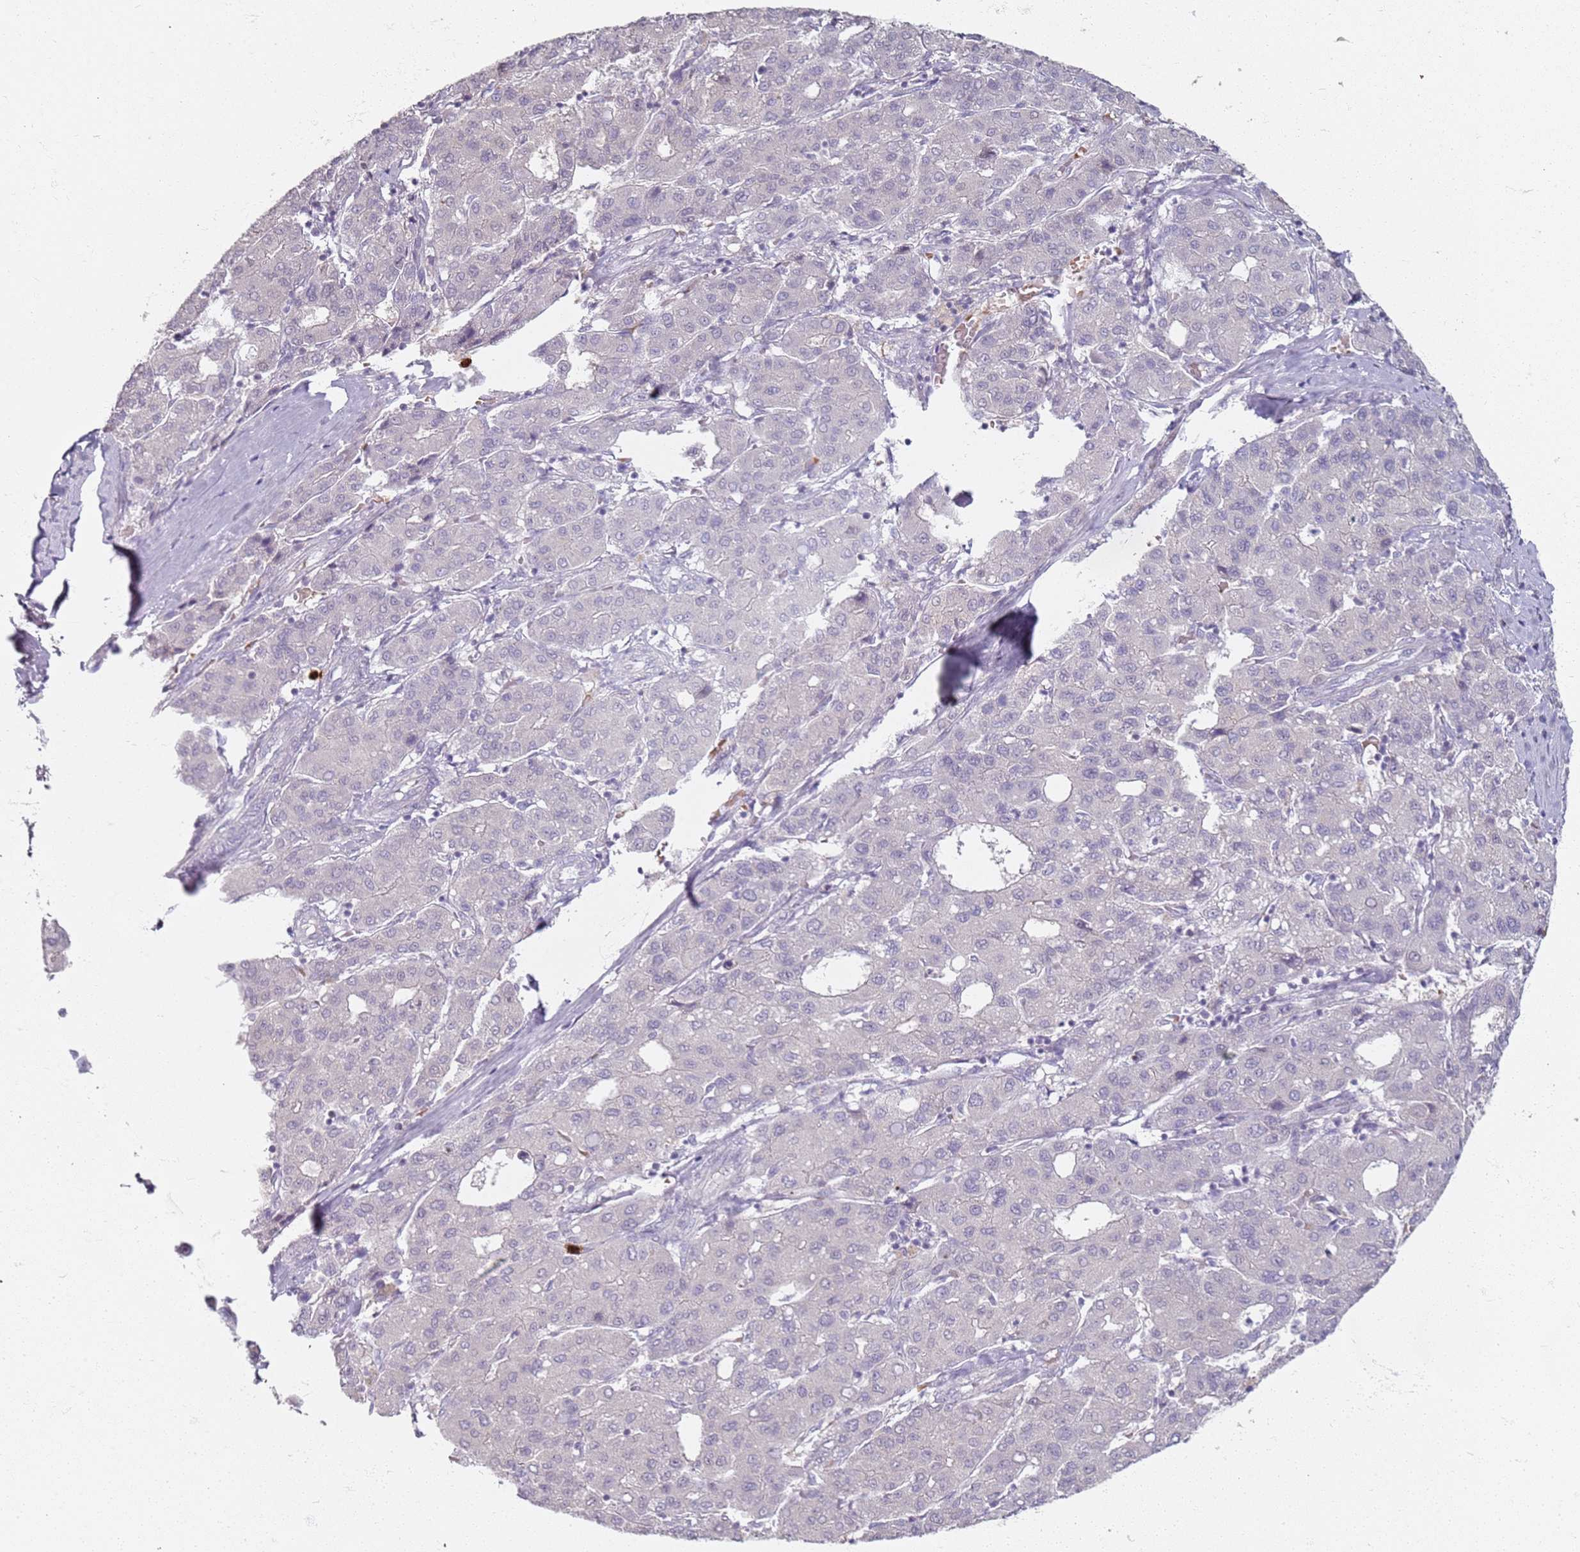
{"staining": {"intensity": "negative", "quantity": "none", "location": "none"}, "tissue": "liver cancer", "cell_type": "Tumor cells", "image_type": "cancer", "snomed": [{"axis": "morphology", "description": "Carcinoma, Hepatocellular, NOS"}, {"axis": "topography", "description": "Liver"}], "caption": "This photomicrograph is of hepatocellular carcinoma (liver) stained with immunohistochemistry (IHC) to label a protein in brown with the nuclei are counter-stained blue. There is no staining in tumor cells.", "gene": "CD40LG", "patient": {"sex": "male", "age": 65}}